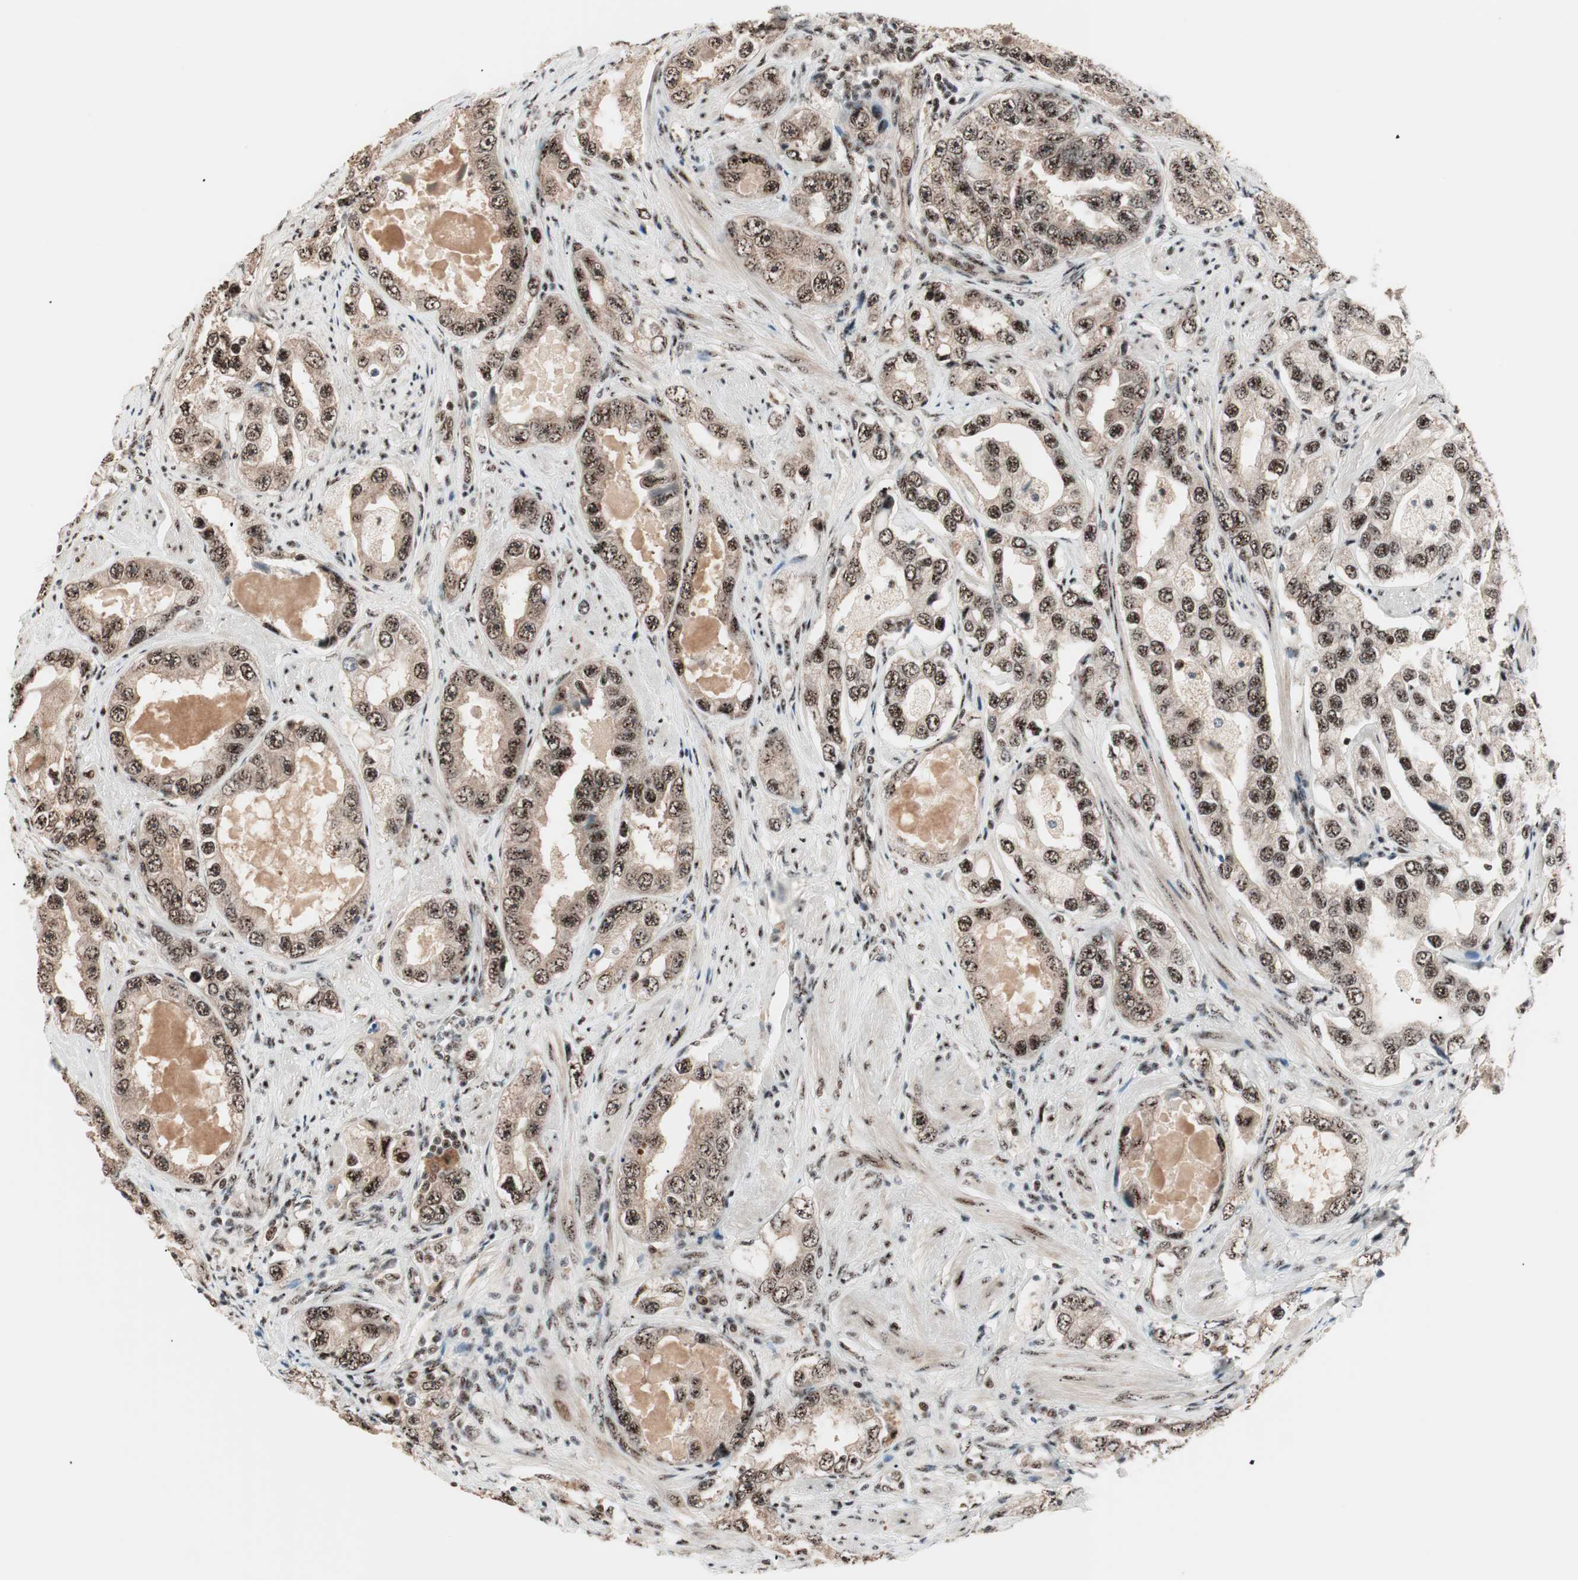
{"staining": {"intensity": "strong", "quantity": ">75%", "location": "cytoplasmic/membranous,nuclear"}, "tissue": "prostate cancer", "cell_type": "Tumor cells", "image_type": "cancer", "snomed": [{"axis": "morphology", "description": "Adenocarcinoma, High grade"}, {"axis": "topography", "description": "Prostate"}], "caption": "Prostate cancer (high-grade adenocarcinoma) stained with IHC reveals strong cytoplasmic/membranous and nuclear expression in about >75% of tumor cells.", "gene": "NR5A2", "patient": {"sex": "male", "age": 63}}